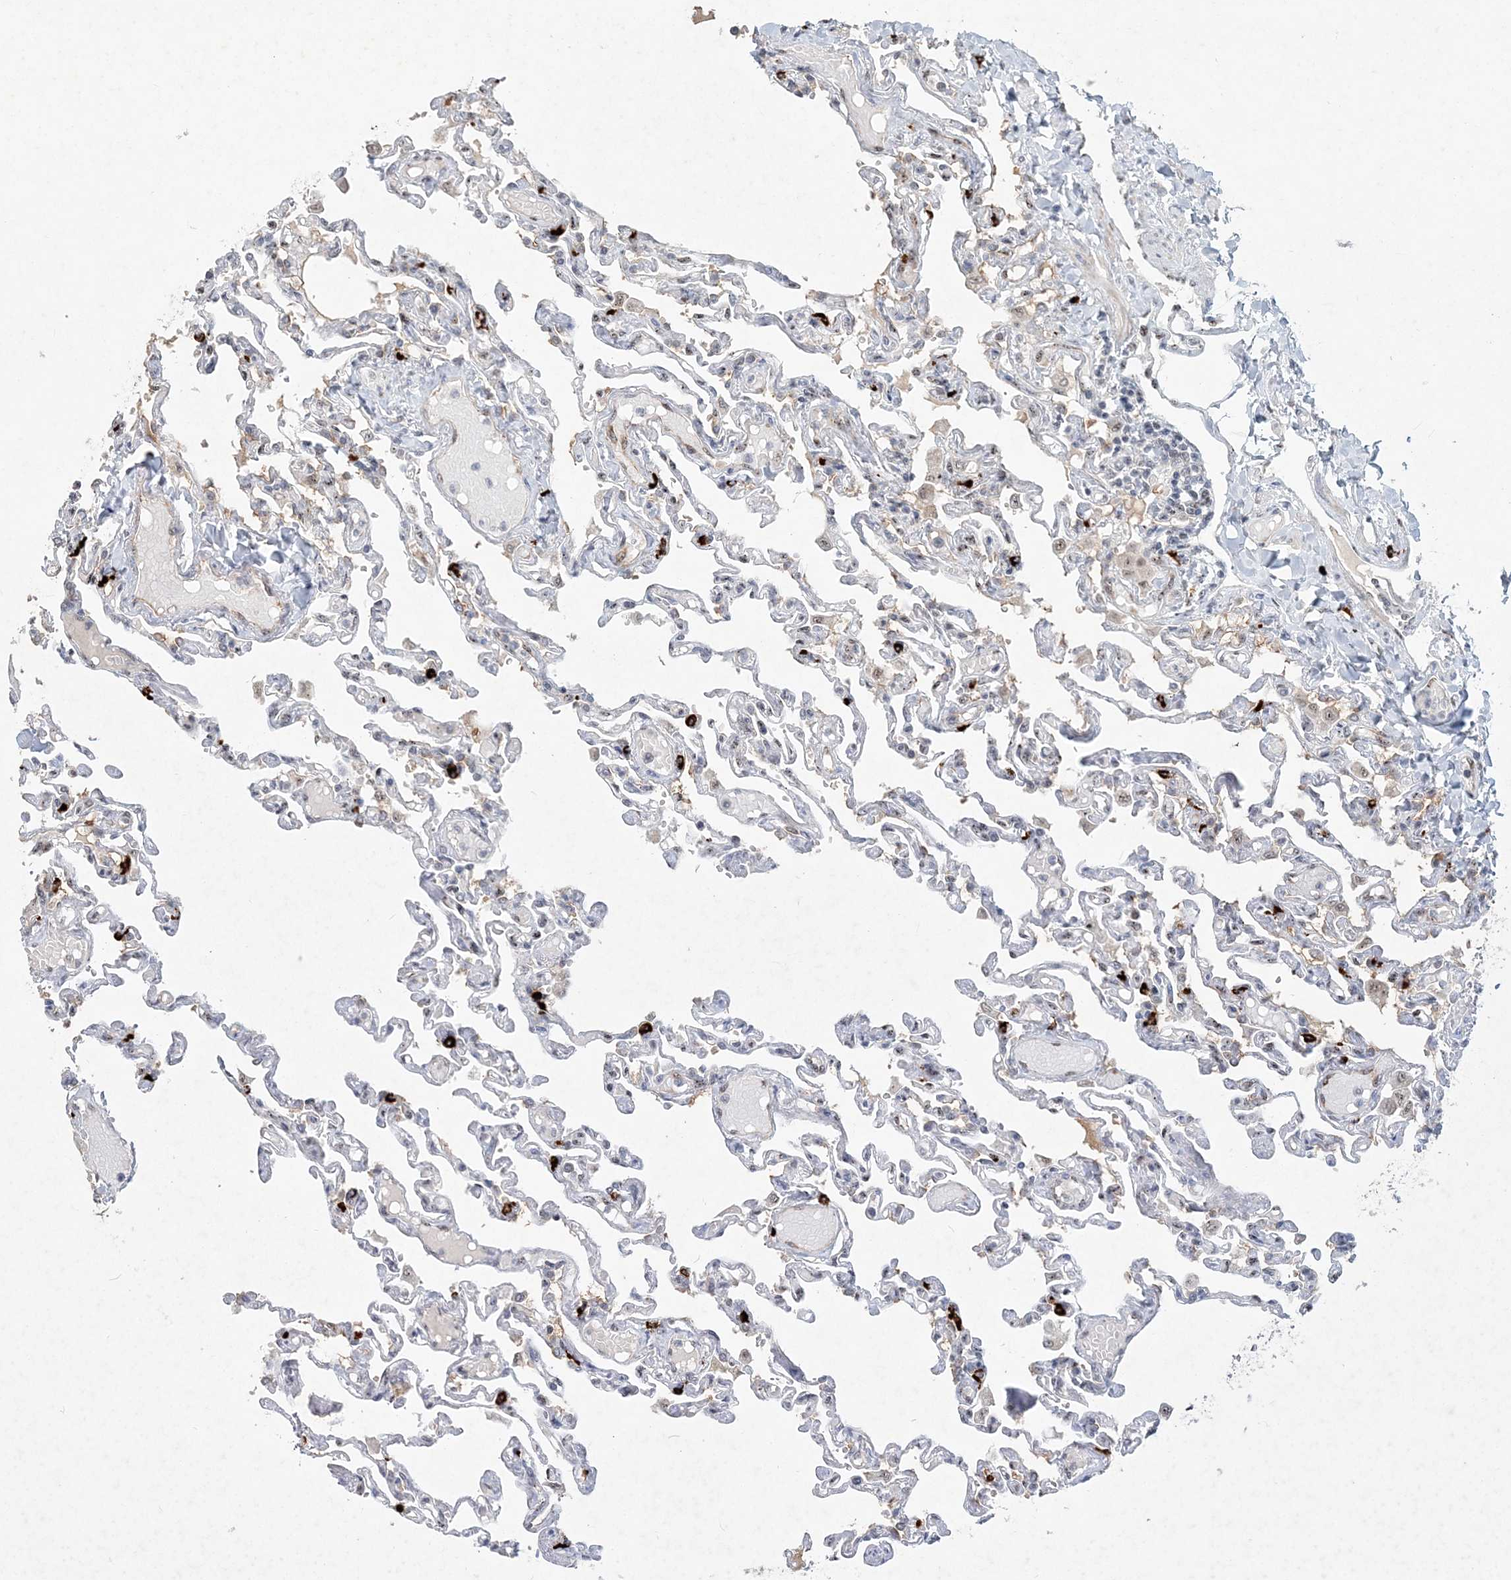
{"staining": {"intensity": "weak", "quantity": "<25%", "location": "cytoplasmic/membranous"}, "tissue": "lung", "cell_type": "Alveolar cells", "image_type": "normal", "snomed": [{"axis": "morphology", "description": "Normal tissue, NOS"}, {"axis": "topography", "description": "Lung"}], "caption": "IHC of benign lung shows no staining in alveolar cells.", "gene": "GIN1", "patient": {"sex": "male", "age": 21}}